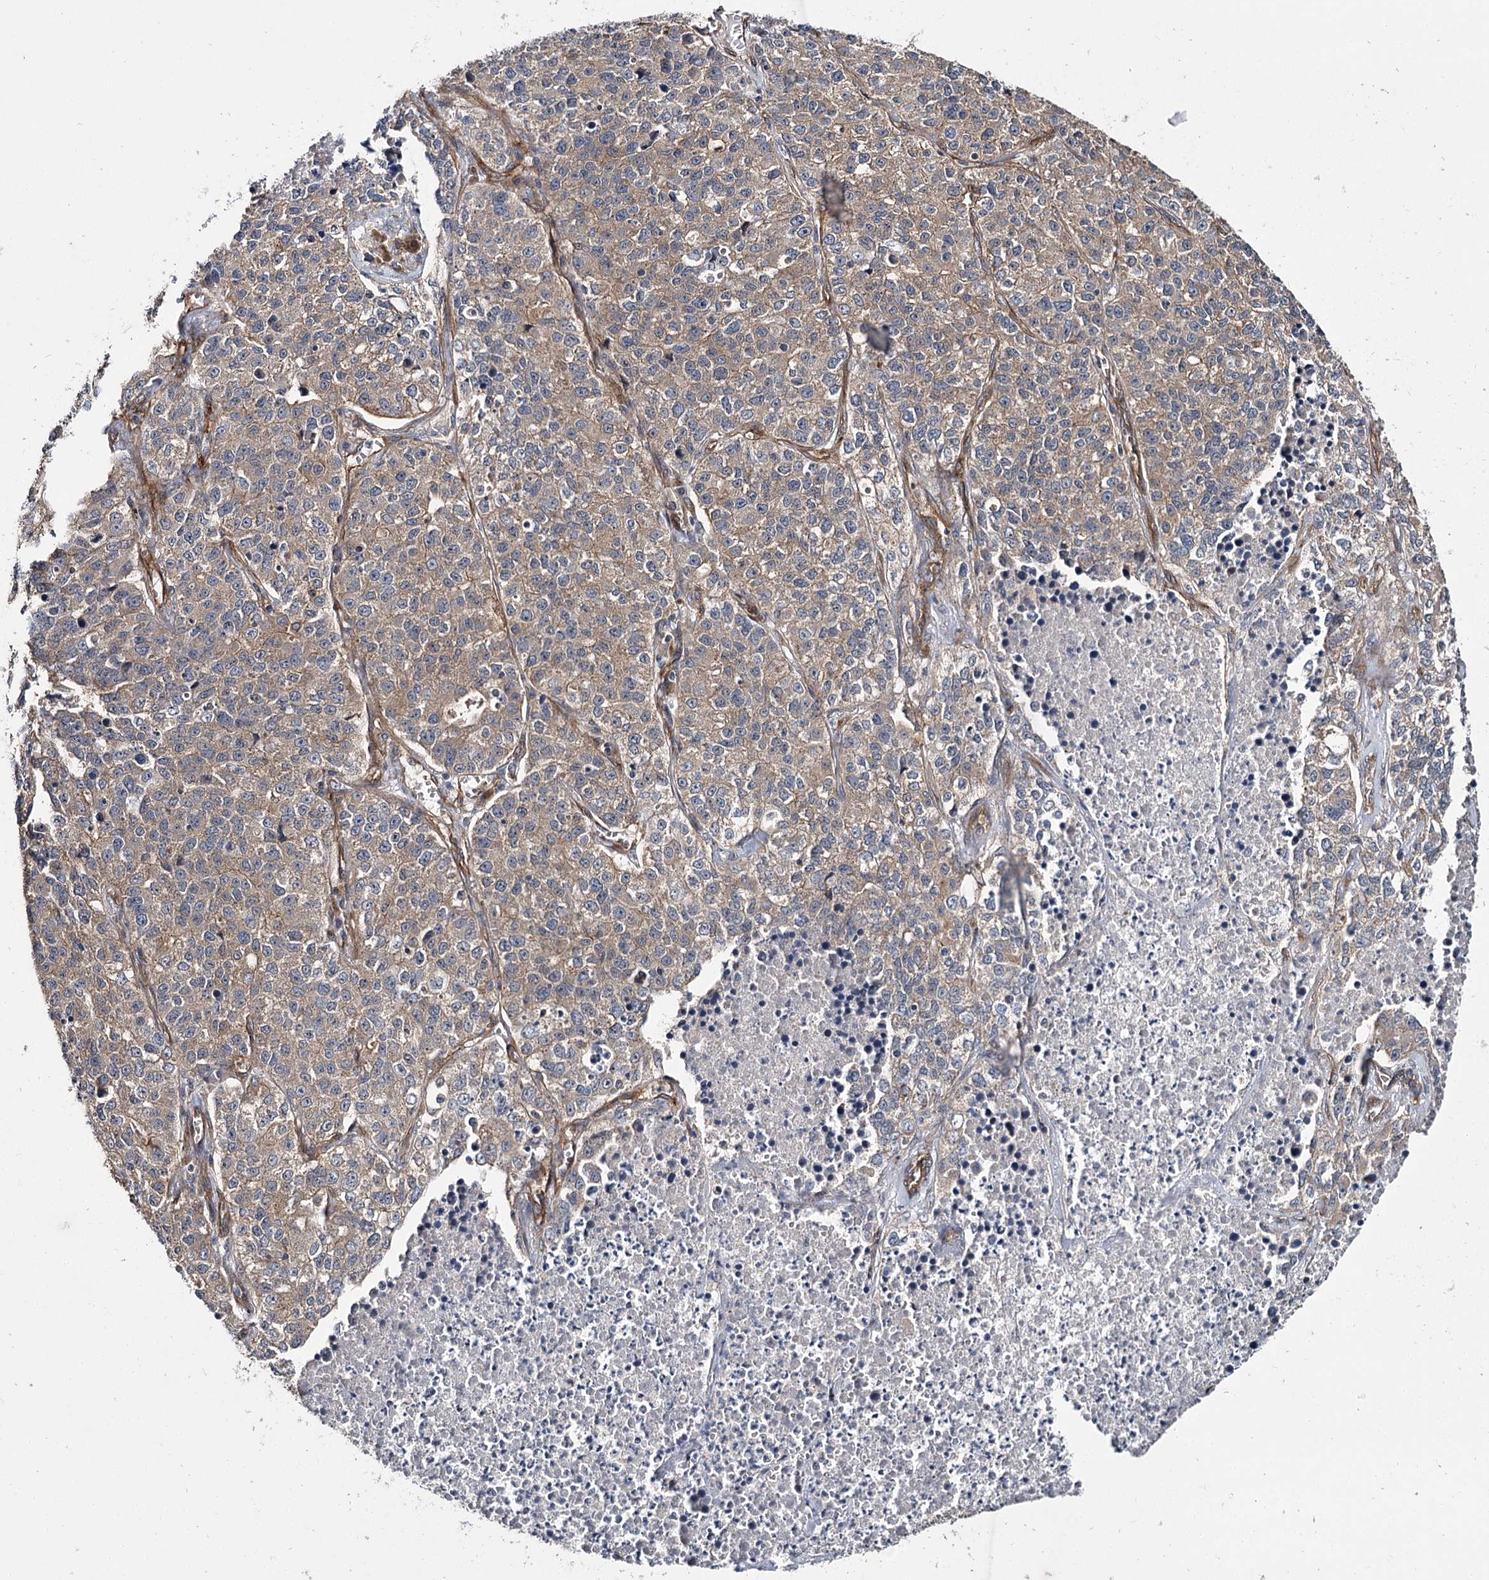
{"staining": {"intensity": "weak", "quantity": "25%-75%", "location": "cytoplasmic/membranous"}, "tissue": "lung cancer", "cell_type": "Tumor cells", "image_type": "cancer", "snomed": [{"axis": "morphology", "description": "Adenocarcinoma, NOS"}, {"axis": "topography", "description": "Lung"}], "caption": "Adenocarcinoma (lung) stained for a protein (brown) reveals weak cytoplasmic/membranous positive staining in approximately 25%-75% of tumor cells.", "gene": "MYO1C", "patient": {"sex": "male", "age": 49}}